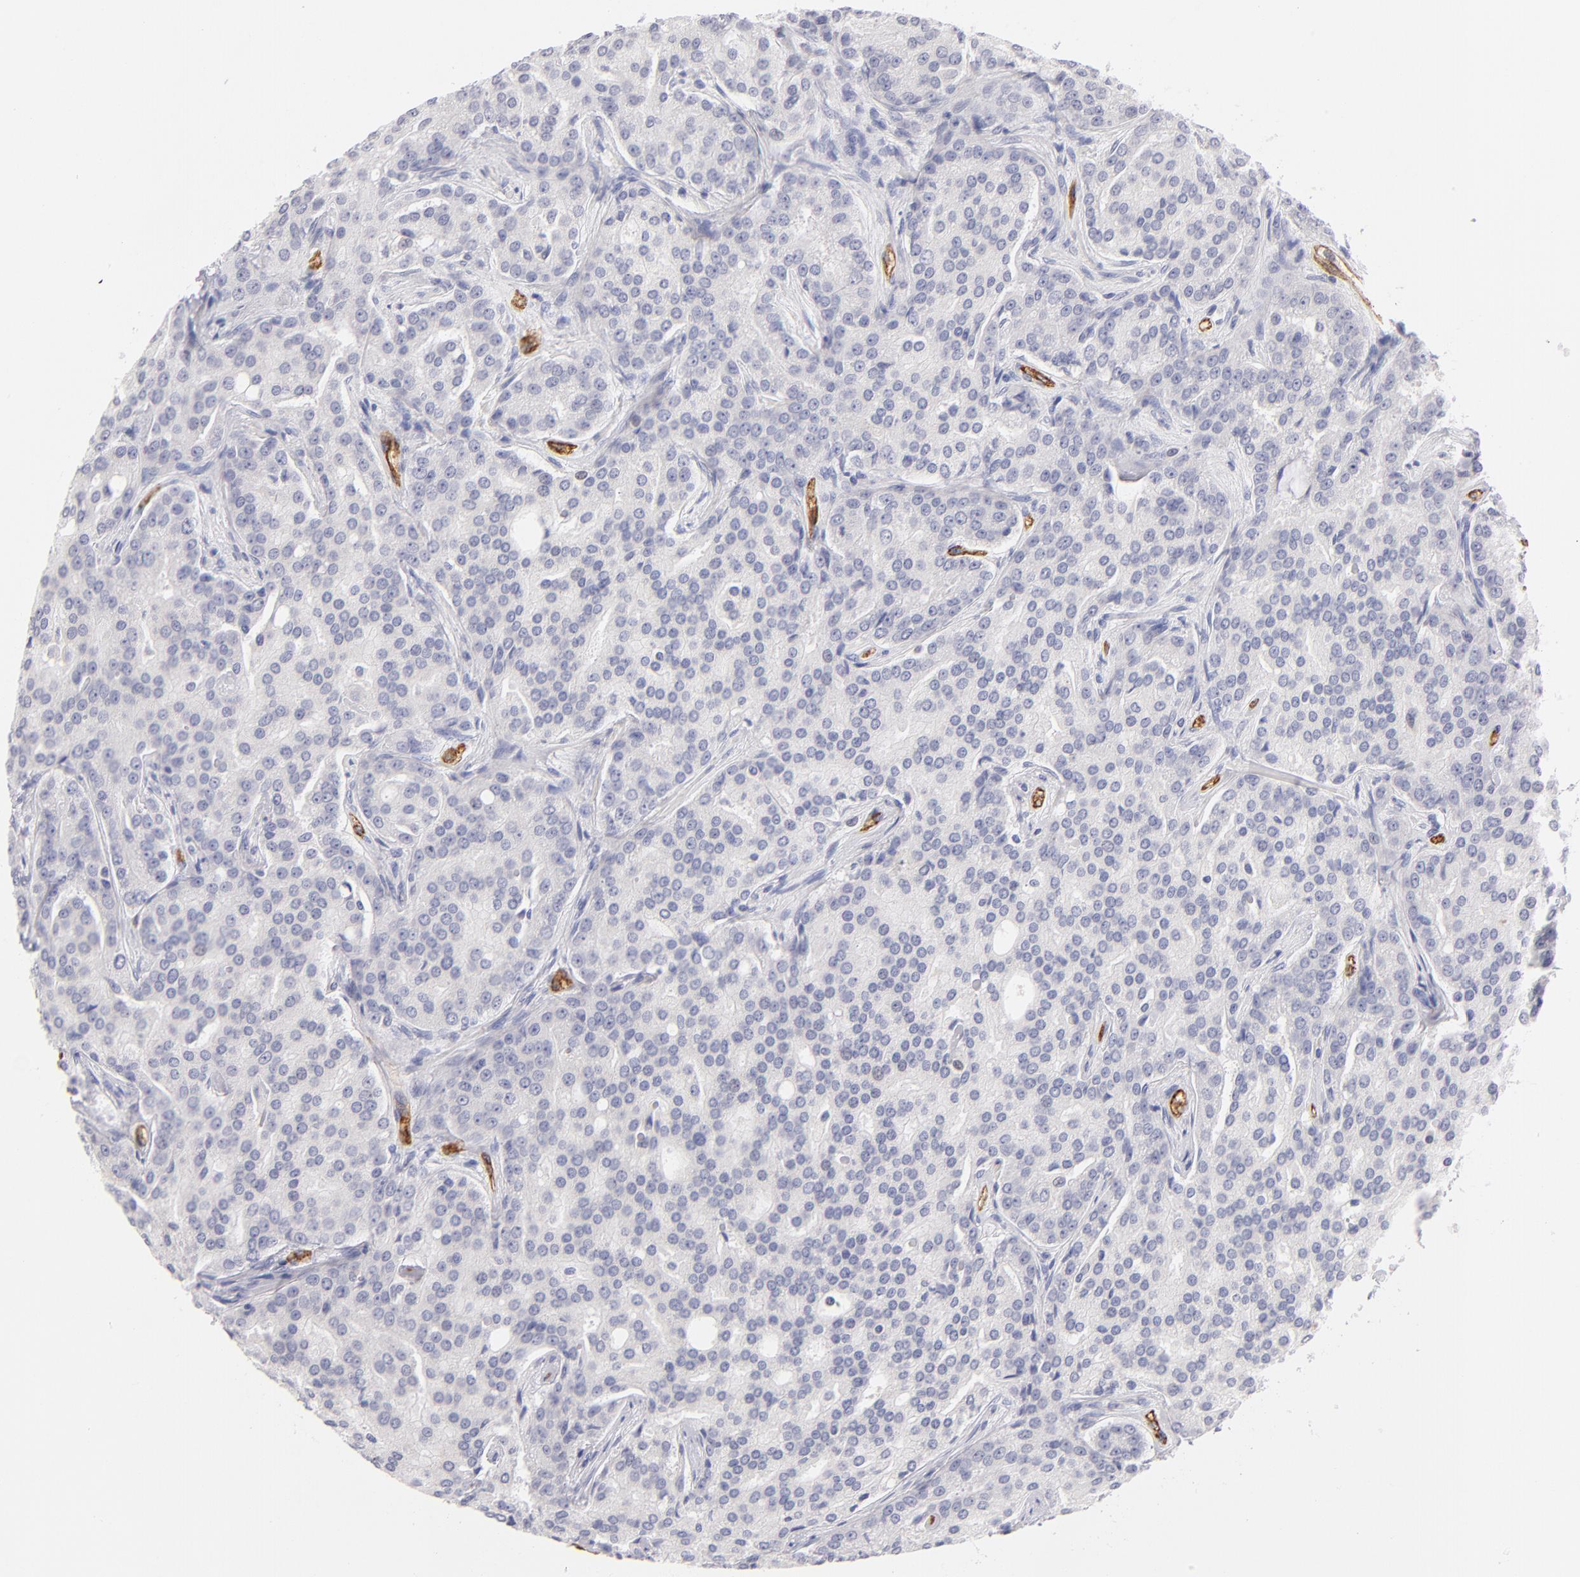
{"staining": {"intensity": "negative", "quantity": "none", "location": "none"}, "tissue": "prostate cancer", "cell_type": "Tumor cells", "image_type": "cancer", "snomed": [{"axis": "morphology", "description": "Adenocarcinoma, High grade"}, {"axis": "topography", "description": "Prostate"}], "caption": "IHC of human adenocarcinoma (high-grade) (prostate) reveals no expression in tumor cells.", "gene": "PLVAP", "patient": {"sex": "male", "age": 72}}